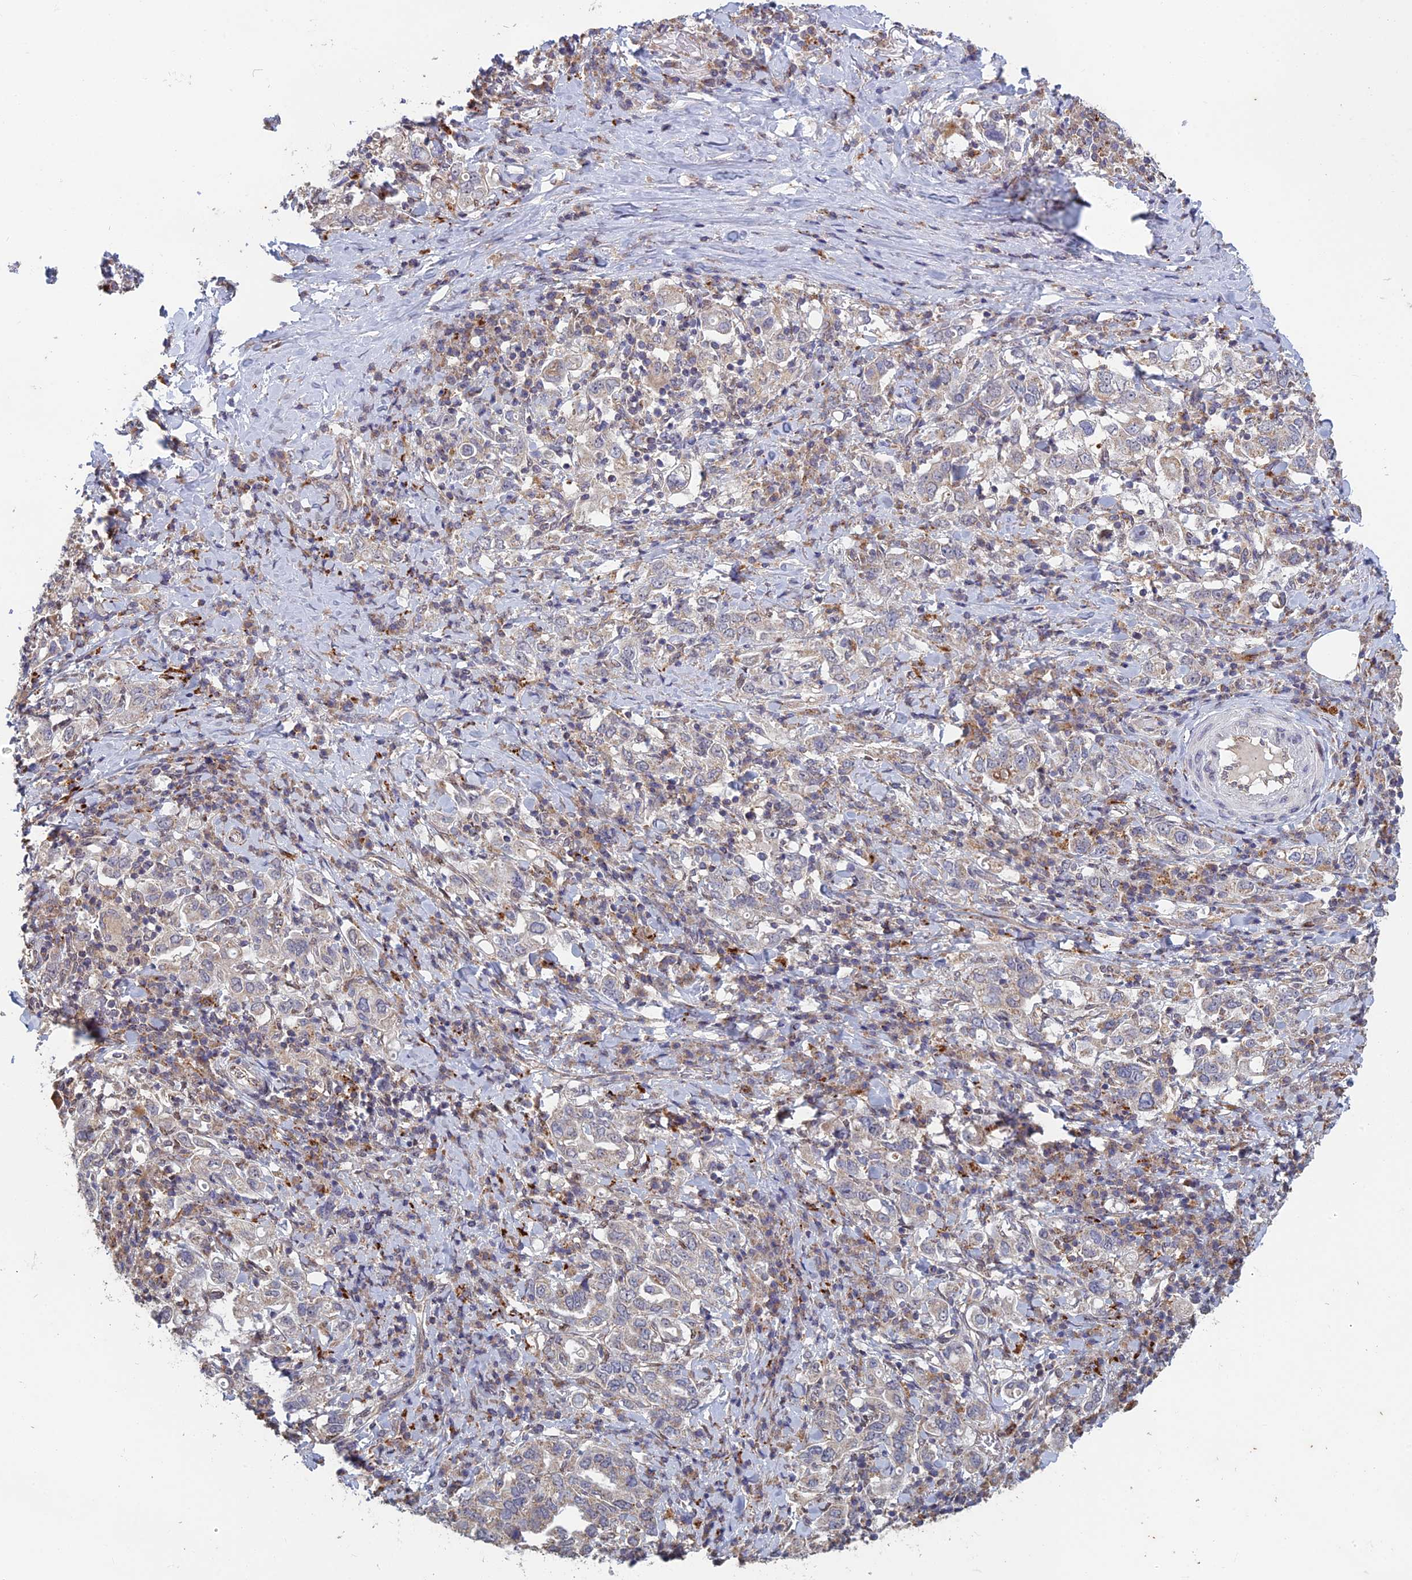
{"staining": {"intensity": "negative", "quantity": "none", "location": "none"}, "tissue": "stomach cancer", "cell_type": "Tumor cells", "image_type": "cancer", "snomed": [{"axis": "morphology", "description": "Adenocarcinoma, NOS"}, {"axis": "topography", "description": "Stomach, upper"}, {"axis": "topography", "description": "Stomach"}], "caption": "A high-resolution micrograph shows immunohistochemistry (IHC) staining of stomach cancer, which exhibits no significant expression in tumor cells.", "gene": "FOXS1", "patient": {"sex": "male", "age": 62}}